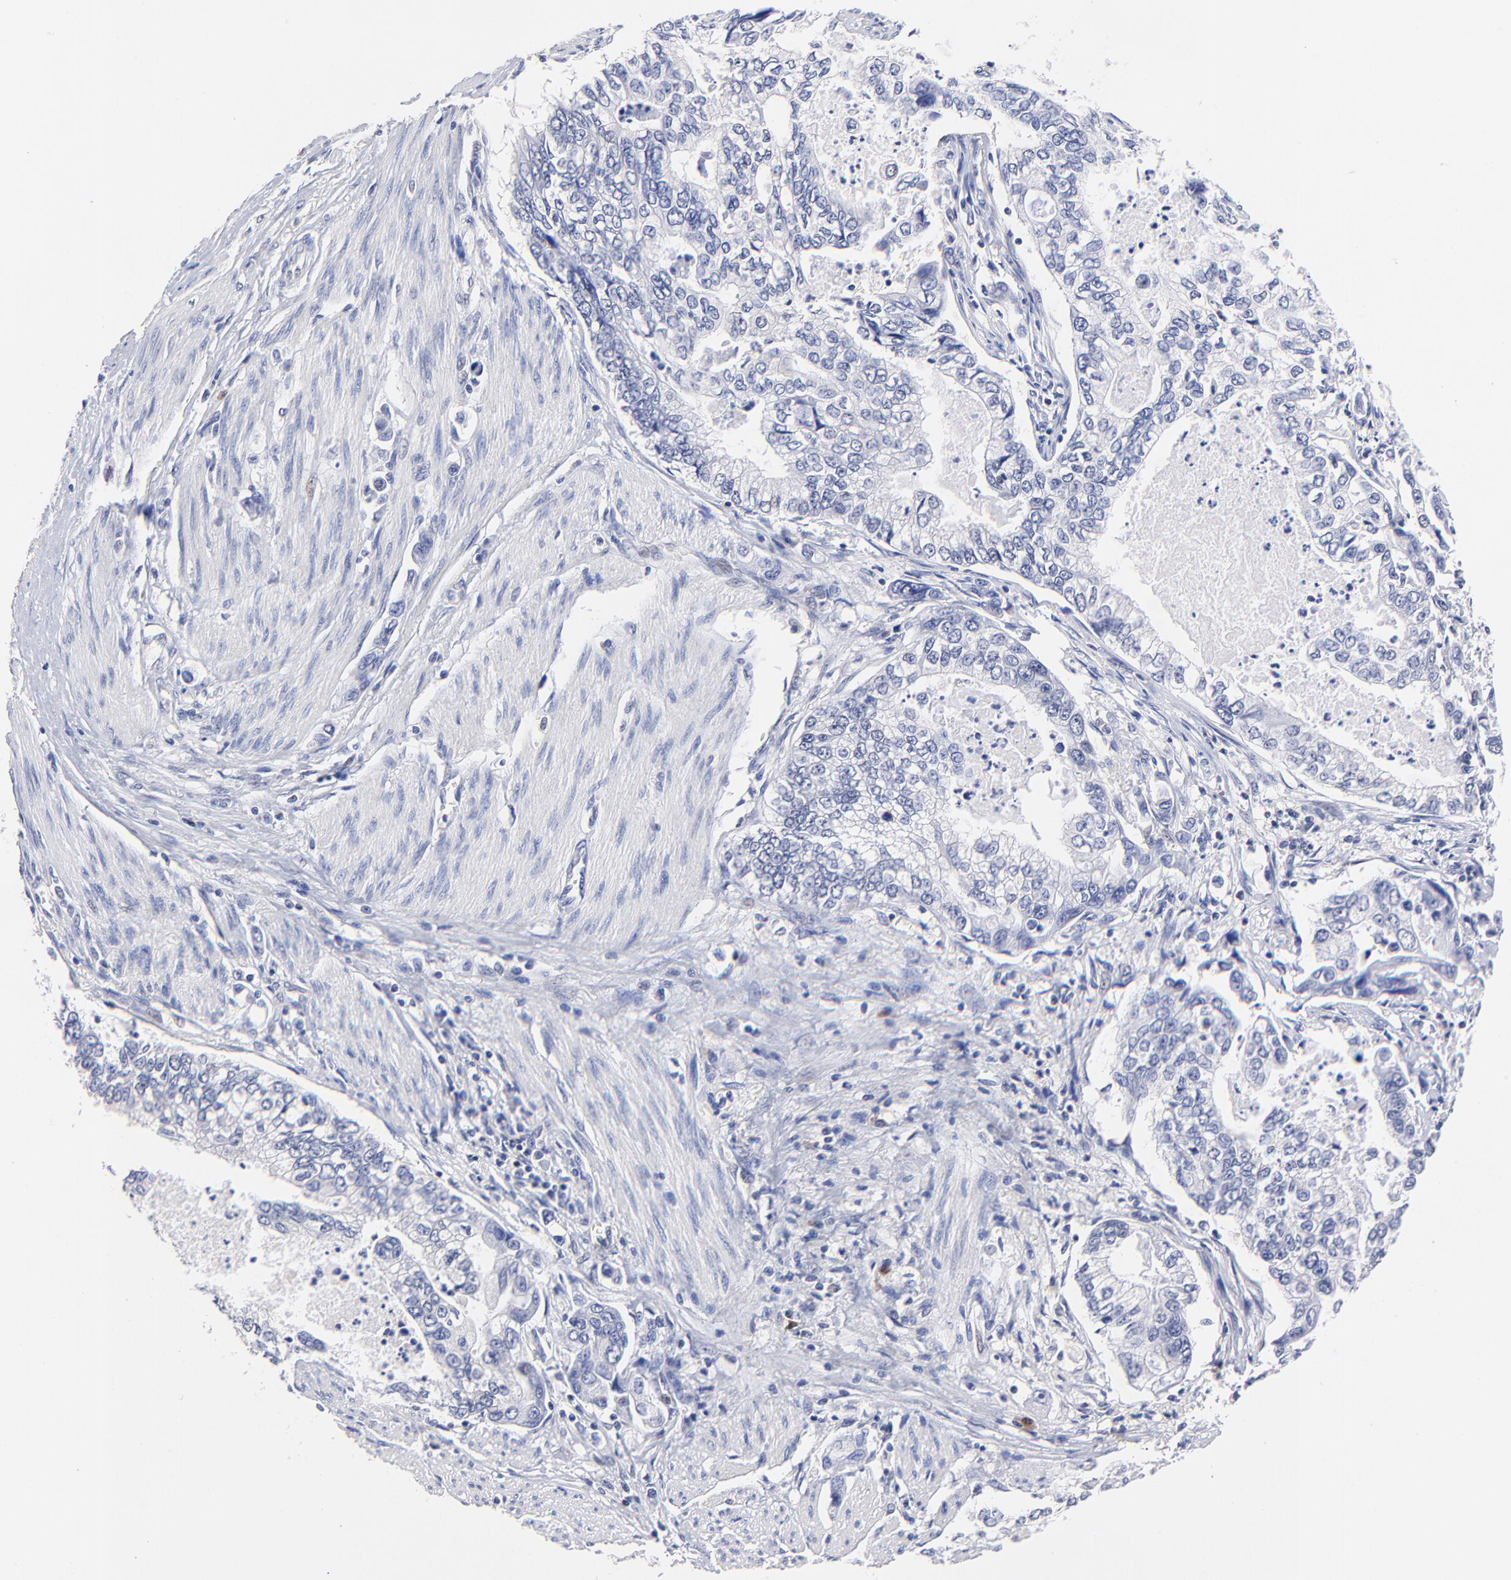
{"staining": {"intensity": "negative", "quantity": "none", "location": "none"}, "tissue": "stomach cancer", "cell_type": "Tumor cells", "image_type": "cancer", "snomed": [{"axis": "morphology", "description": "Adenocarcinoma, NOS"}, {"axis": "topography", "description": "Pancreas"}, {"axis": "topography", "description": "Stomach, upper"}], "caption": "High magnification brightfield microscopy of adenocarcinoma (stomach) stained with DAB (brown) and counterstained with hematoxylin (blue): tumor cells show no significant staining.", "gene": "ZNF155", "patient": {"sex": "male", "age": 77}}